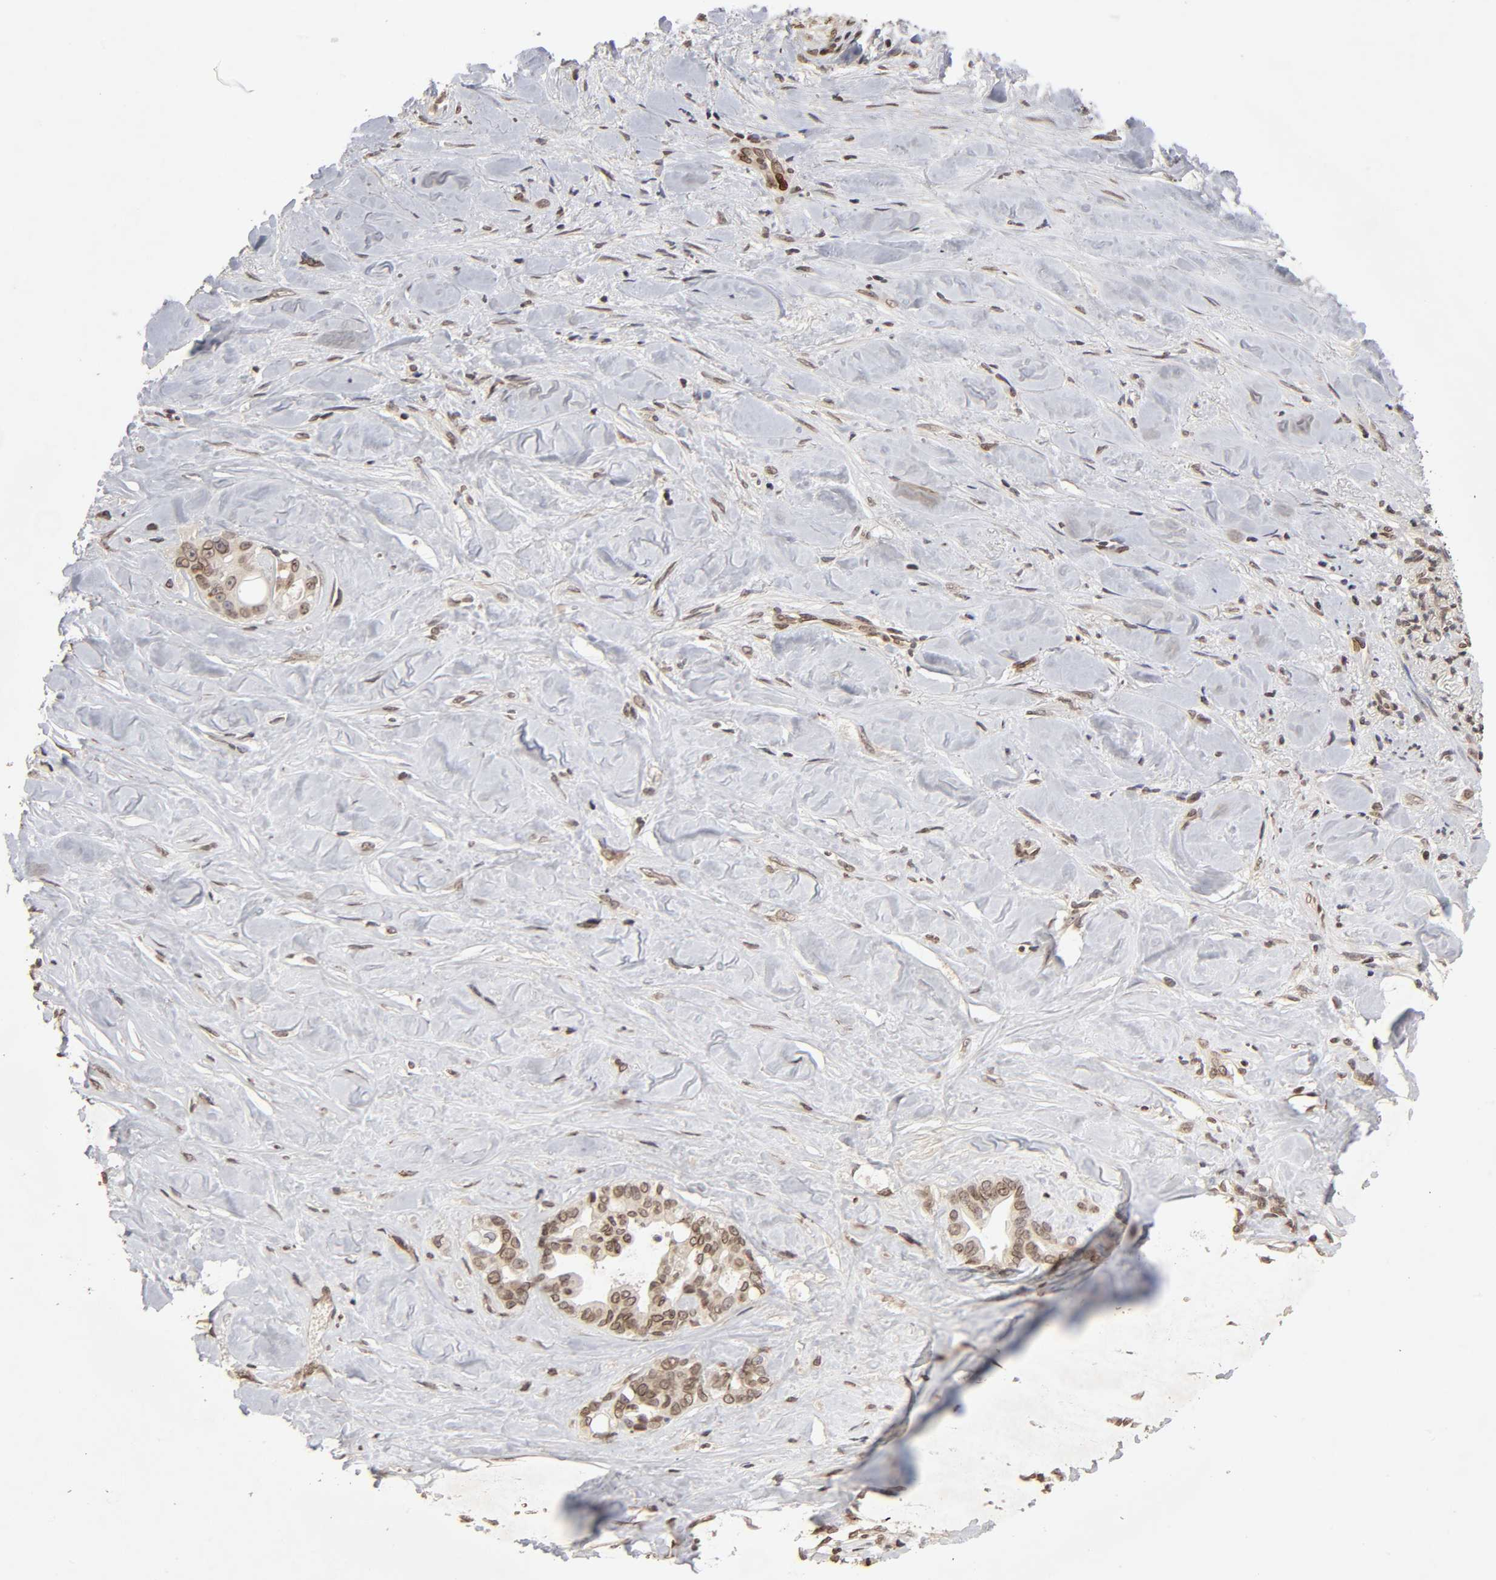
{"staining": {"intensity": "weak", "quantity": ">75%", "location": "cytoplasmic/membranous,nuclear"}, "tissue": "liver cancer", "cell_type": "Tumor cells", "image_type": "cancer", "snomed": [{"axis": "morphology", "description": "Cholangiocarcinoma"}, {"axis": "topography", "description": "Liver"}], "caption": "Tumor cells display low levels of weak cytoplasmic/membranous and nuclear expression in approximately >75% of cells in human cholangiocarcinoma (liver).", "gene": "MLLT6", "patient": {"sex": "female", "age": 67}}